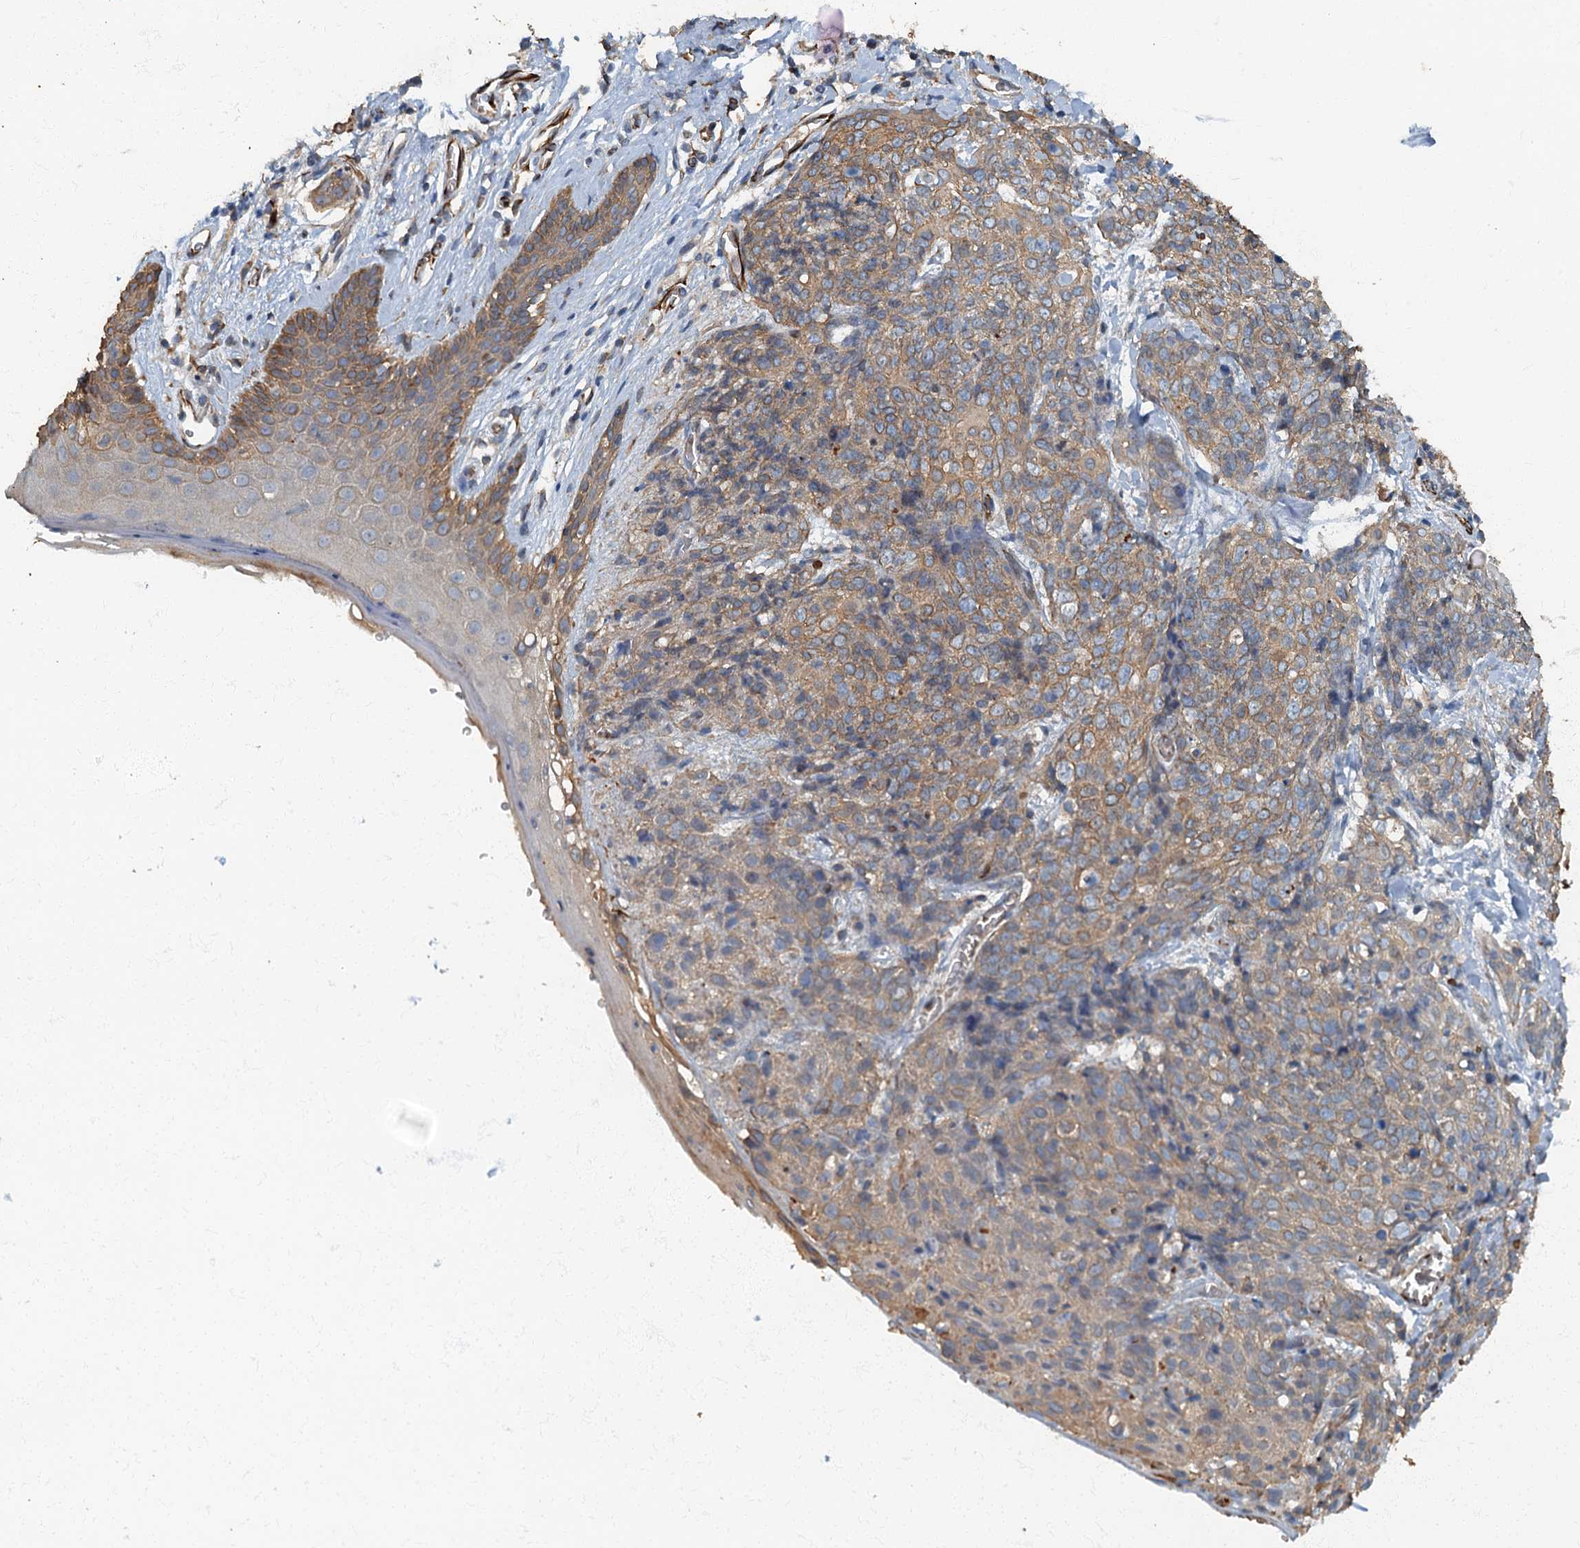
{"staining": {"intensity": "moderate", "quantity": ">75%", "location": "cytoplasmic/membranous"}, "tissue": "skin cancer", "cell_type": "Tumor cells", "image_type": "cancer", "snomed": [{"axis": "morphology", "description": "Squamous cell carcinoma, NOS"}, {"axis": "topography", "description": "Skin"}, {"axis": "topography", "description": "Vulva"}], "caption": "There is medium levels of moderate cytoplasmic/membranous staining in tumor cells of skin cancer (squamous cell carcinoma), as demonstrated by immunohistochemical staining (brown color).", "gene": "ARL11", "patient": {"sex": "female", "age": 85}}